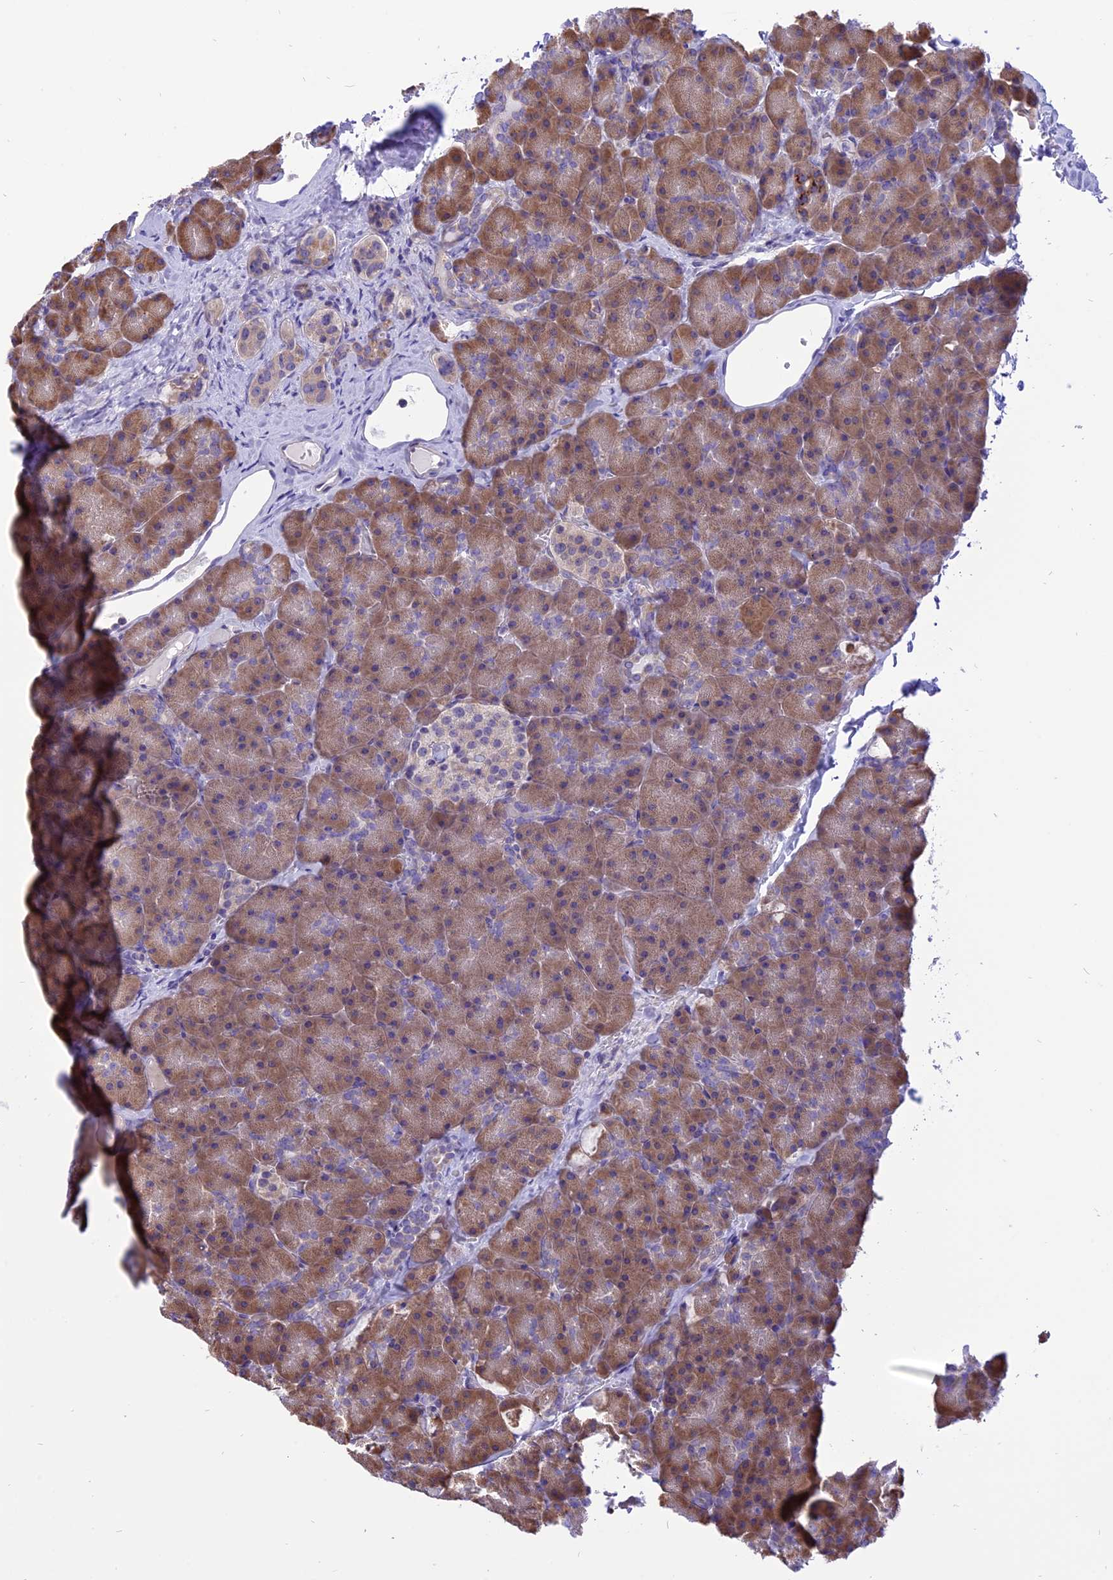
{"staining": {"intensity": "moderate", "quantity": ">75%", "location": "cytoplasmic/membranous"}, "tissue": "pancreas", "cell_type": "Exocrine glandular cells", "image_type": "normal", "snomed": [{"axis": "morphology", "description": "Normal tissue, NOS"}, {"axis": "topography", "description": "Pancreas"}], "caption": "An IHC micrograph of benign tissue is shown. Protein staining in brown shows moderate cytoplasmic/membranous positivity in pancreas within exocrine glandular cells.", "gene": "ARMCX6", "patient": {"sex": "male", "age": 36}}